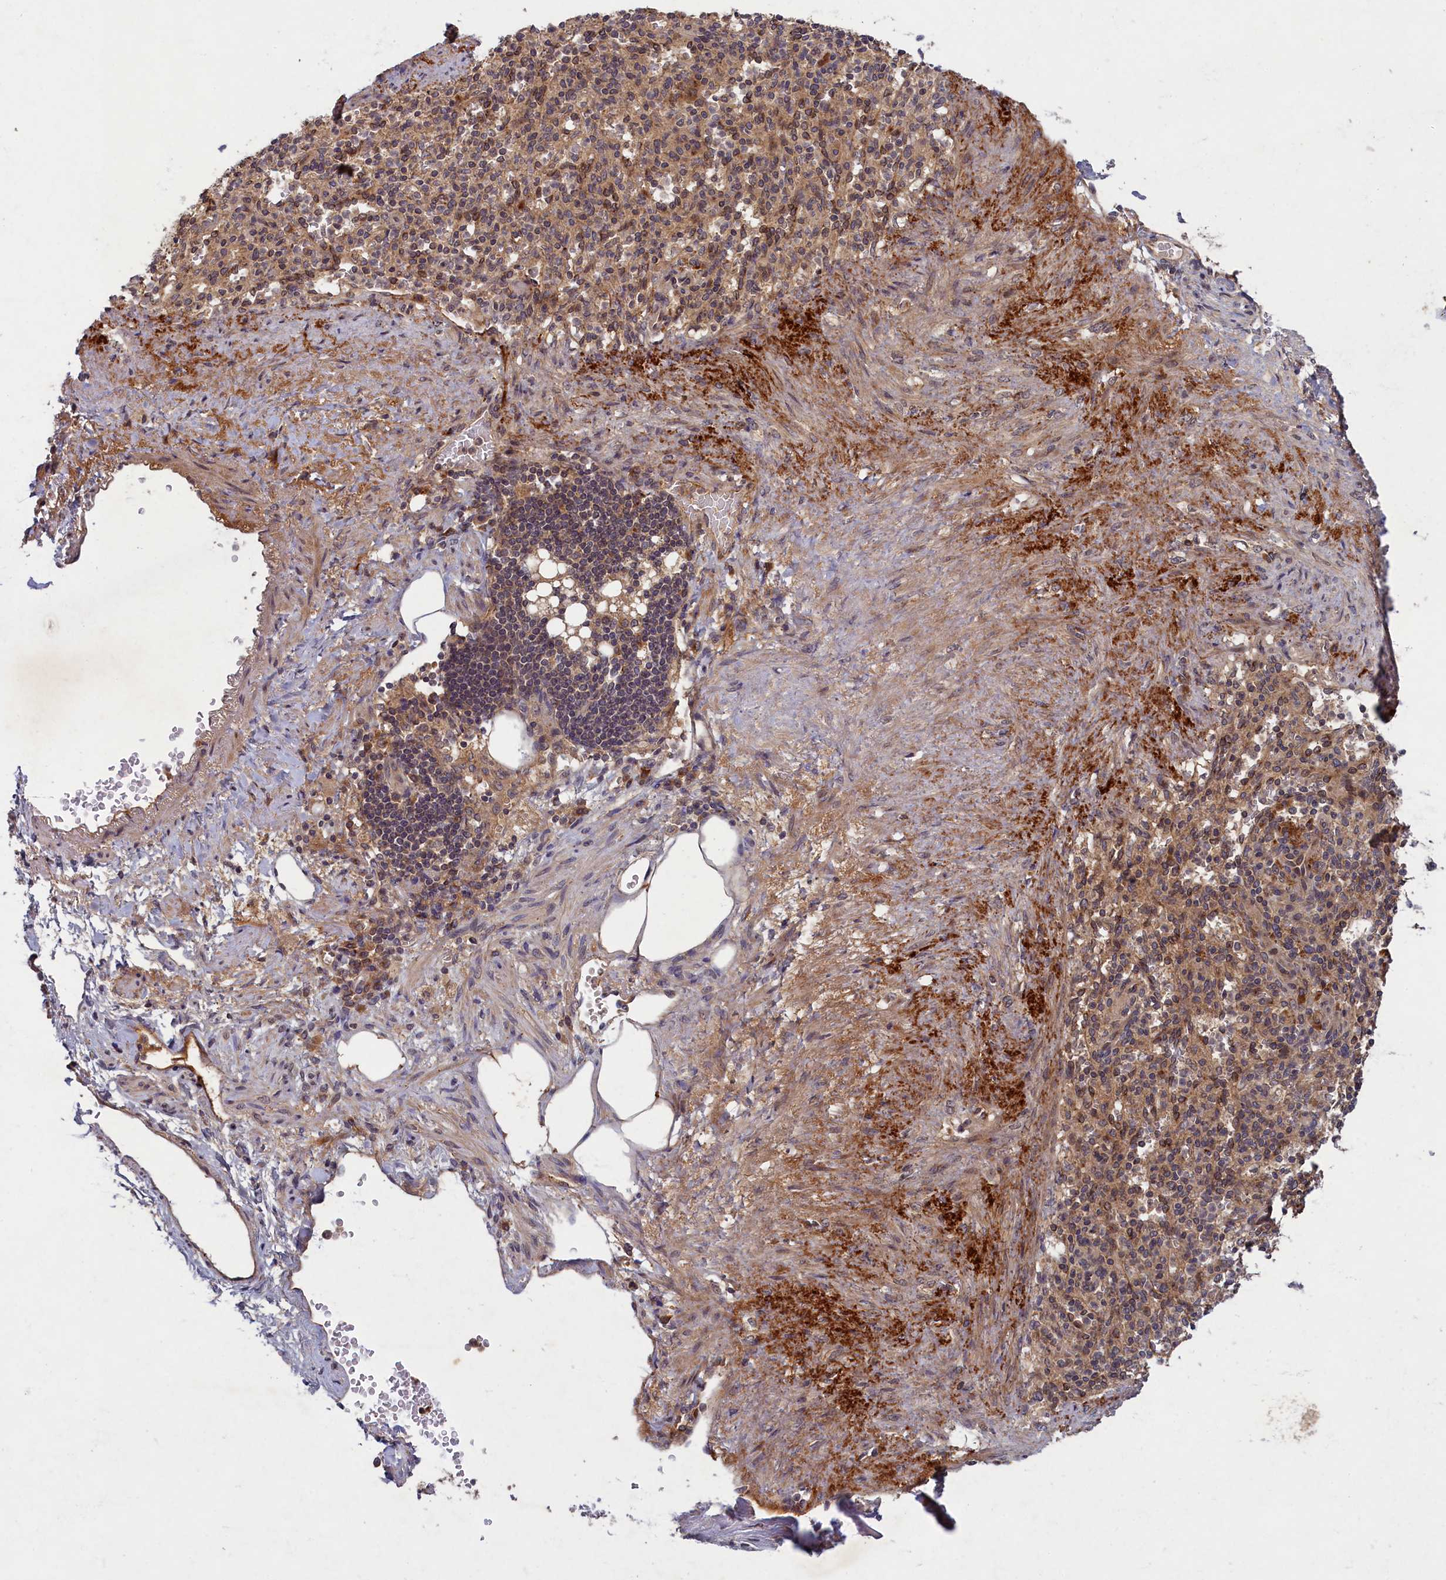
{"staining": {"intensity": "moderate", "quantity": "<25%", "location": "cytoplasmic/membranous"}, "tissue": "spleen", "cell_type": "Cells in red pulp", "image_type": "normal", "snomed": [{"axis": "morphology", "description": "Normal tissue, NOS"}, {"axis": "topography", "description": "Spleen"}], "caption": "Immunohistochemical staining of normal spleen shows moderate cytoplasmic/membranous protein positivity in about <25% of cells in red pulp. (DAB (3,3'-diaminobenzidine) = brown stain, brightfield microscopy at high magnification).", "gene": "BICD1", "patient": {"sex": "female", "age": 74}}